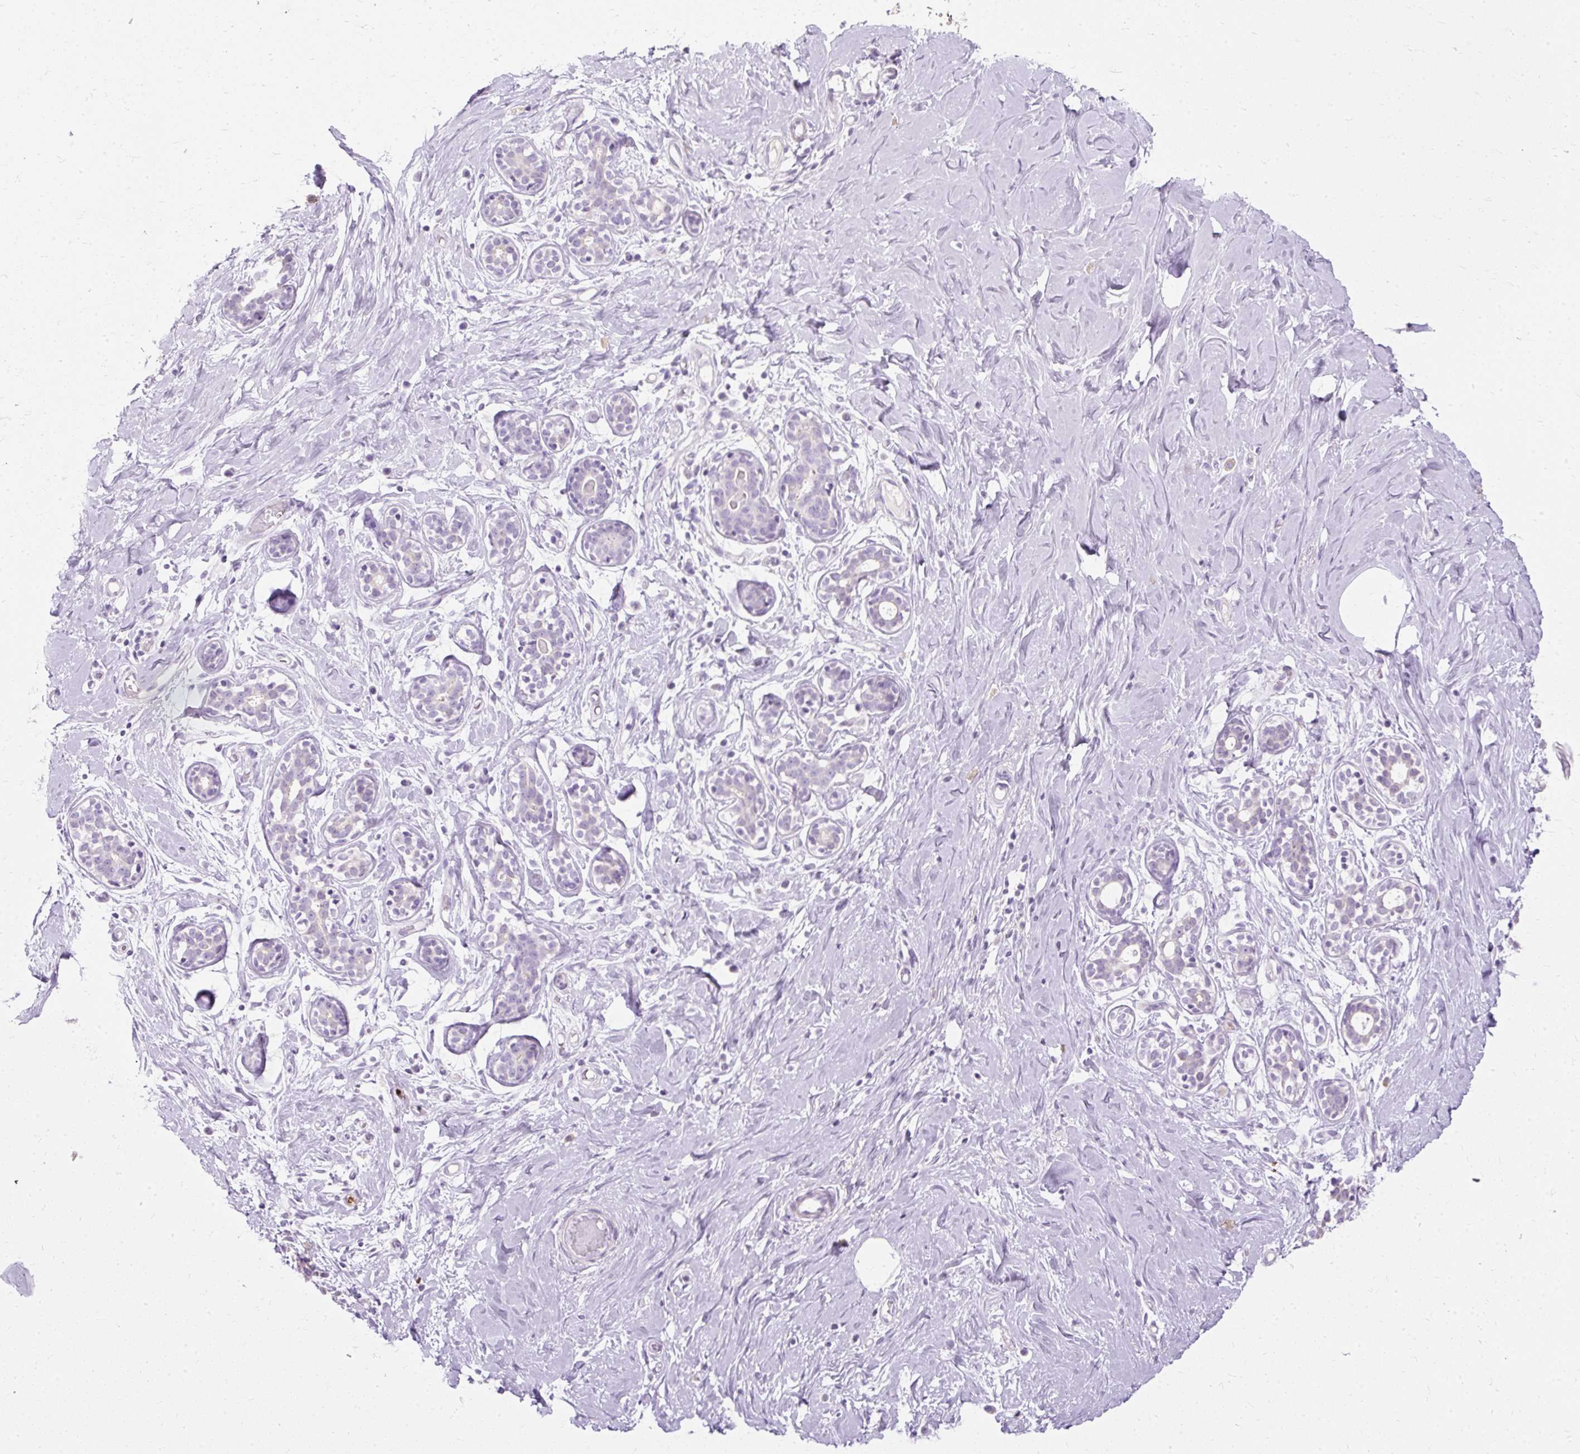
{"staining": {"intensity": "negative", "quantity": "none", "location": "none"}, "tissue": "breast", "cell_type": "Adipocytes", "image_type": "normal", "snomed": [{"axis": "morphology", "description": "Normal tissue, NOS"}, {"axis": "topography", "description": "Breast"}], "caption": "This is an immunohistochemistry (IHC) histopathology image of unremarkable breast. There is no positivity in adipocytes.", "gene": "DEFA1B", "patient": {"sex": "female", "age": 27}}